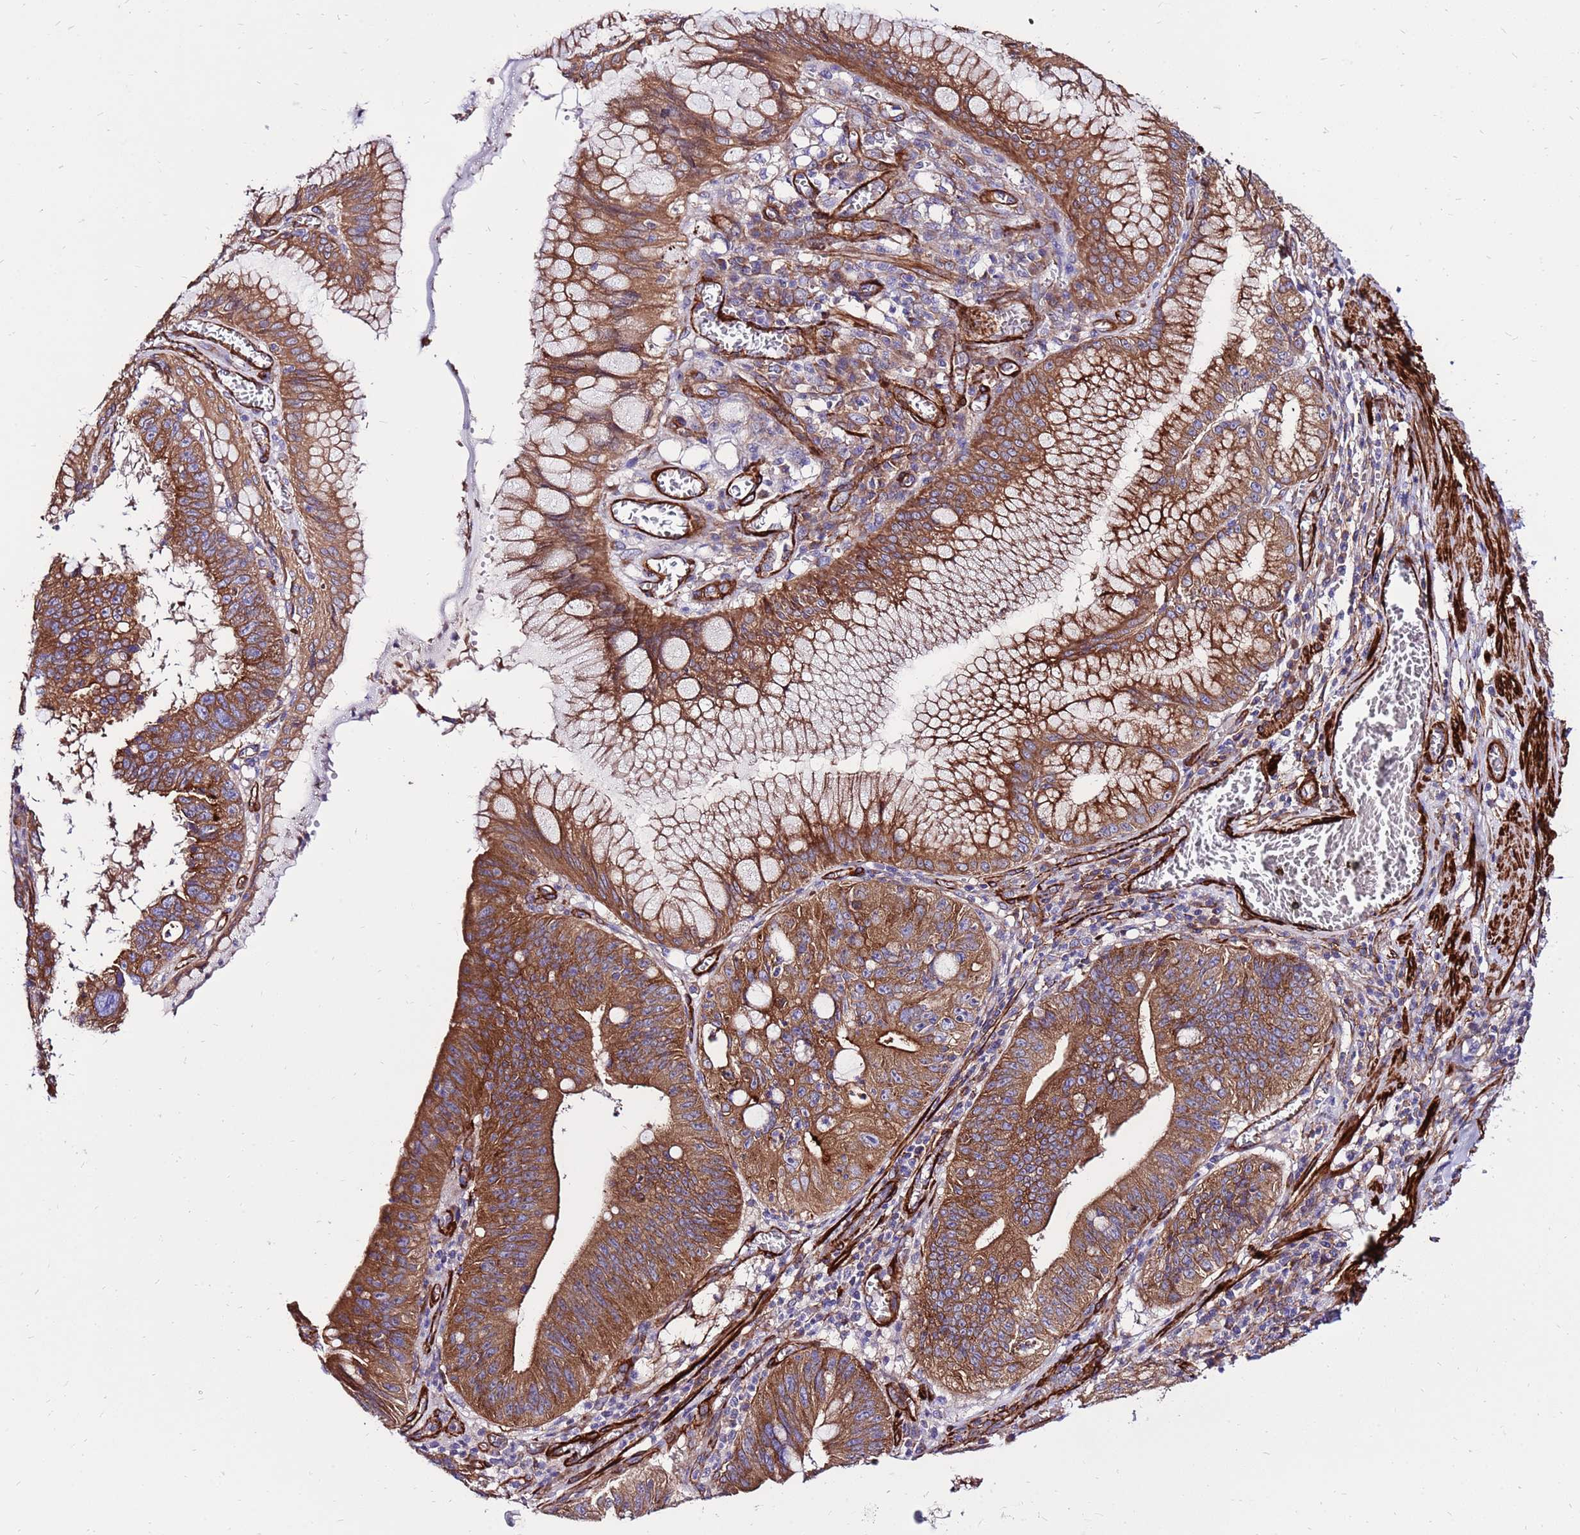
{"staining": {"intensity": "strong", "quantity": ">75%", "location": "cytoplasmic/membranous"}, "tissue": "stomach cancer", "cell_type": "Tumor cells", "image_type": "cancer", "snomed": [{"axis": "morphology", "description": "Adenocarcinoma, NOS"}, {"axis": "topography", "description": "Stomach"}], "caption": "High-magnification brightfield microscopy of stomach cancer stained with DAB (3,3'-diaminobenzidine) (brown) and counterstained with hematoxylin (blue). tumor cells exhibit strong cytoplasmic/membranous expression is identified in approximately>75% of cells.", "gene": "EI24", "patient": {"sex": "male", "age": 59}}